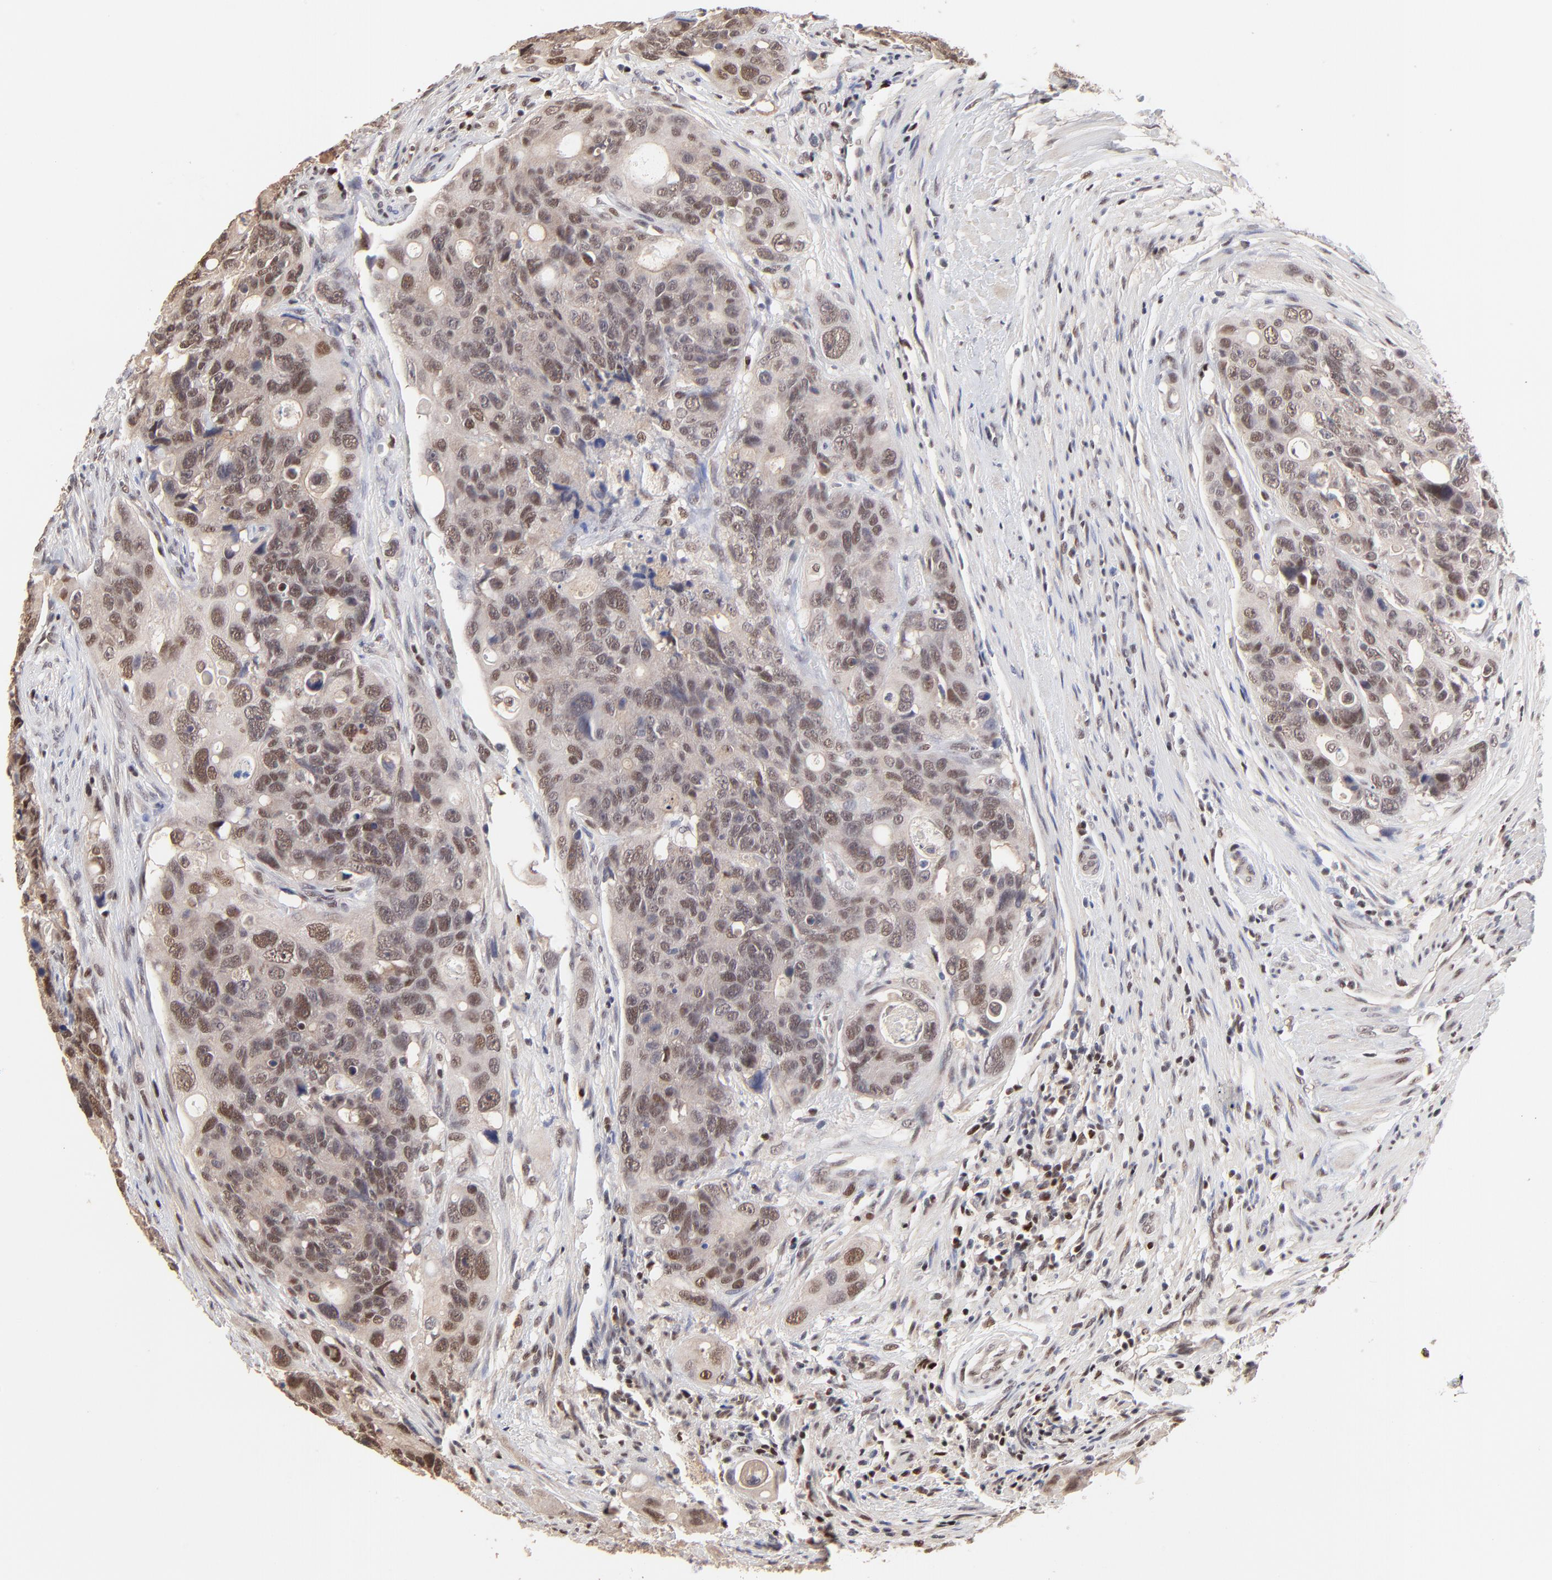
{"staining": {"intensity": "moderate", "quantity": ">75%", "location": "nuclear"}, "tissue": "colorectal cancer", "cell_type": "Tumor cells", "image_type": "cancer", "snomed": [{"axis": "morphology", "description": "Adenocarcinoma, NOS"}, {"axis": "topography", "description": "Colon"}], "caption": "Immunohistochemical staining of human colorectal adenocarcinoma demonstrates medium levels of moderate nuclear protein staining in about >75% of tumor cells. (DAB = brown stain, brightfield microscopy at high magnification).", "gene": "DSN1", "patient": {"sex": "female", "age": 57}}